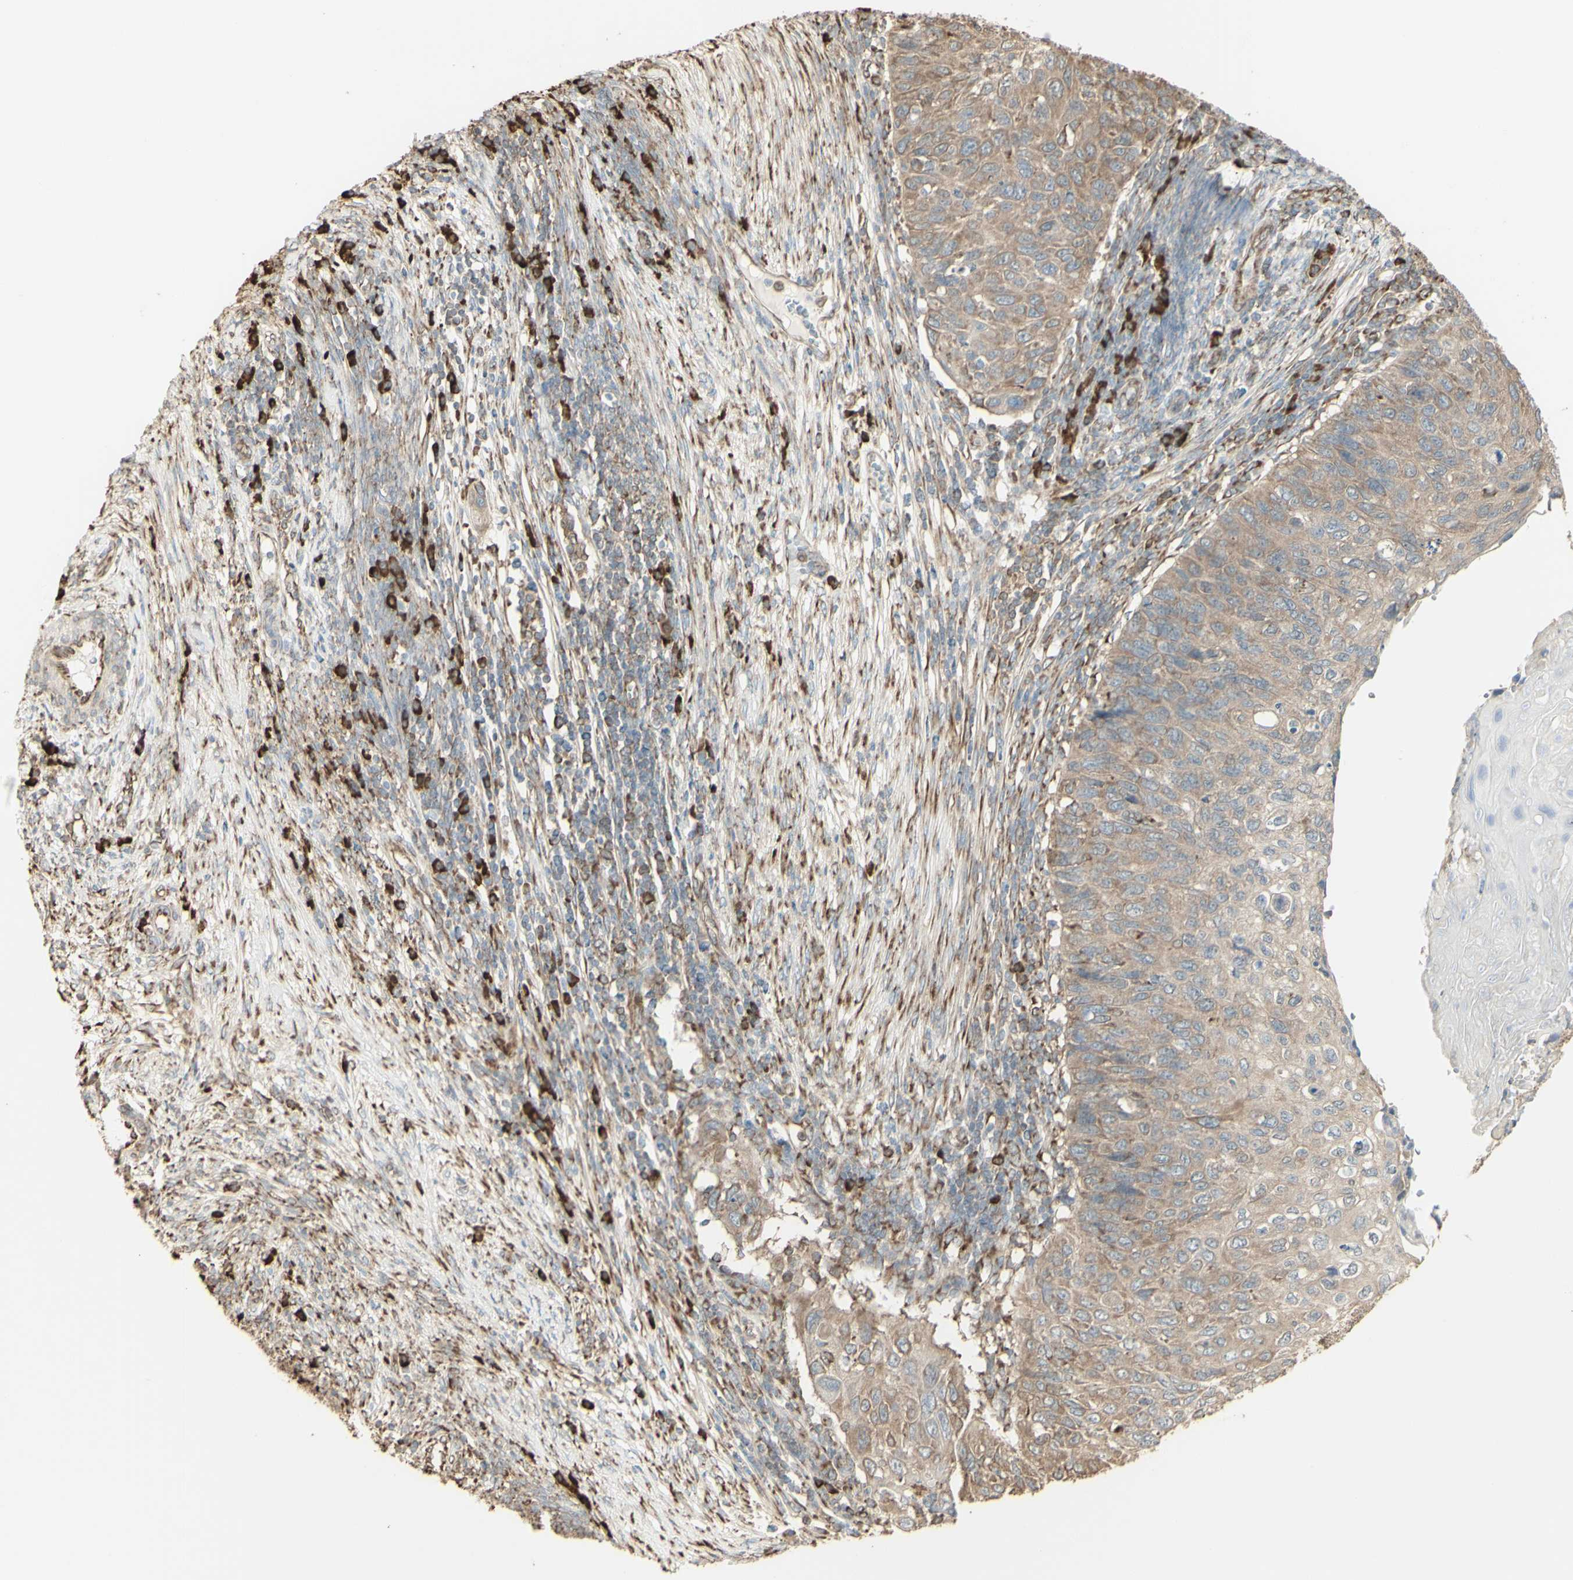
{"staining": {"intensity": "weak", "quantity": ">75%", "location": "cytoplasmic/membranous"}, "tissue": "cervical cancer", "cell_type": "Tumor cells", "image_type": "cancer", "snomed": [{"axis": "morphology", "description": "Squamous cell carcinoma, NOS"}, {"axis": "topography", "description": "Cervix"}], "caption": "Immunohistochemistry (IHC) of human cervical cancer (squamous cell carcinoma) shows low levels of weak cytoplasmic/membranous positivity in approximately >75% of tumor cells.", "gene": "EEF1B2", "patient": {"sex": "female", "age": 70}}